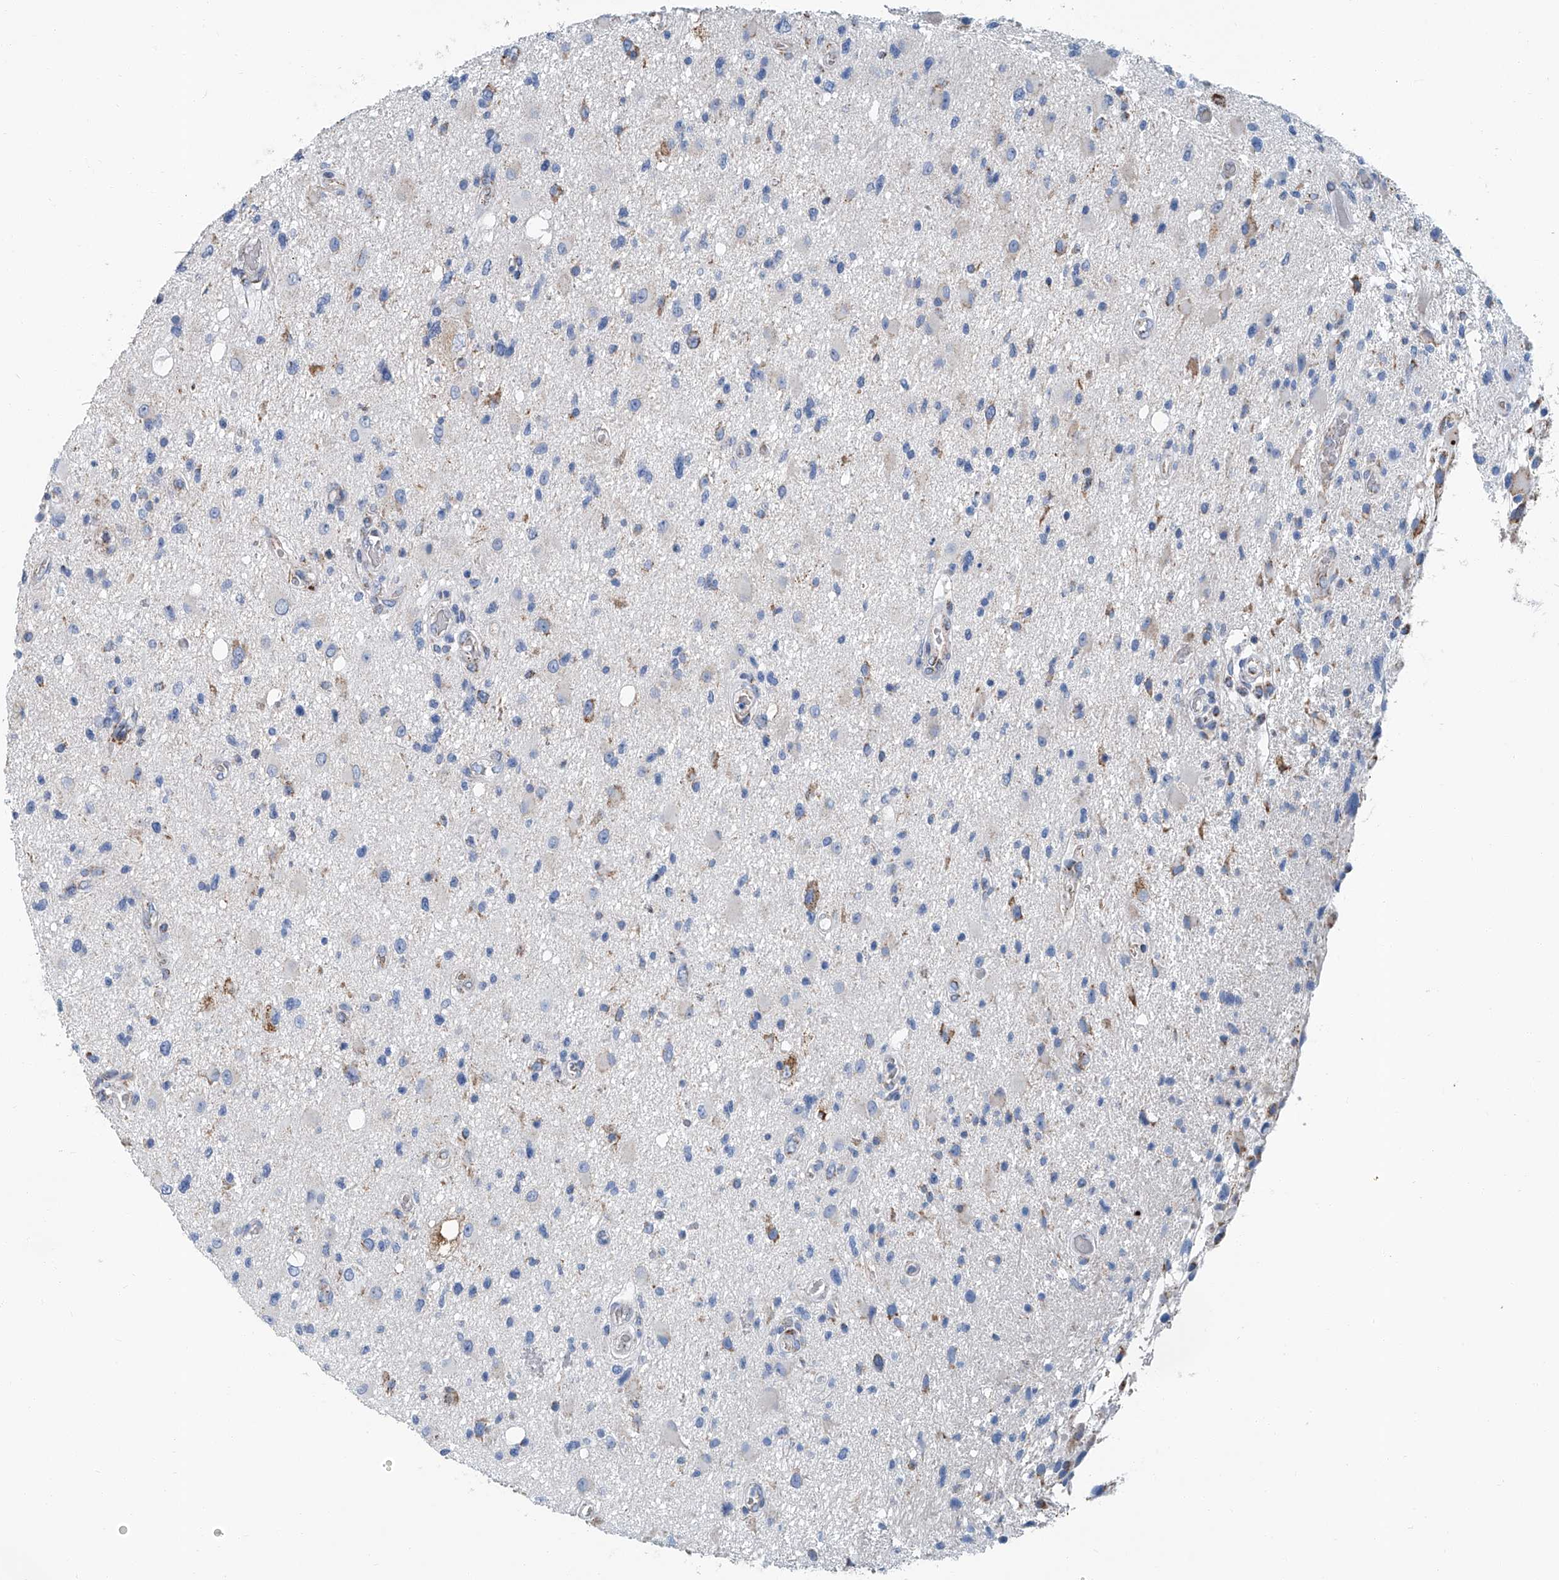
{"staining": {"intensity": "negative", "quantity": "none", "location": "none"}, "tissue": "glioma", "cell_type": "Tumor cells", "image_type": "cancer", "snomed": [{"axis": "morphology", "description": "Glioma, malignant, High grade"}, {"axis": "topography", "description": "Brain"}], "caption": "Malignant high-grade glioma stained for a protein using immunohistochemistry (IHC) displays no staining tumor cells.", "gene": "MT-ND1", "patient": {"sex": "male", "age": 33}}